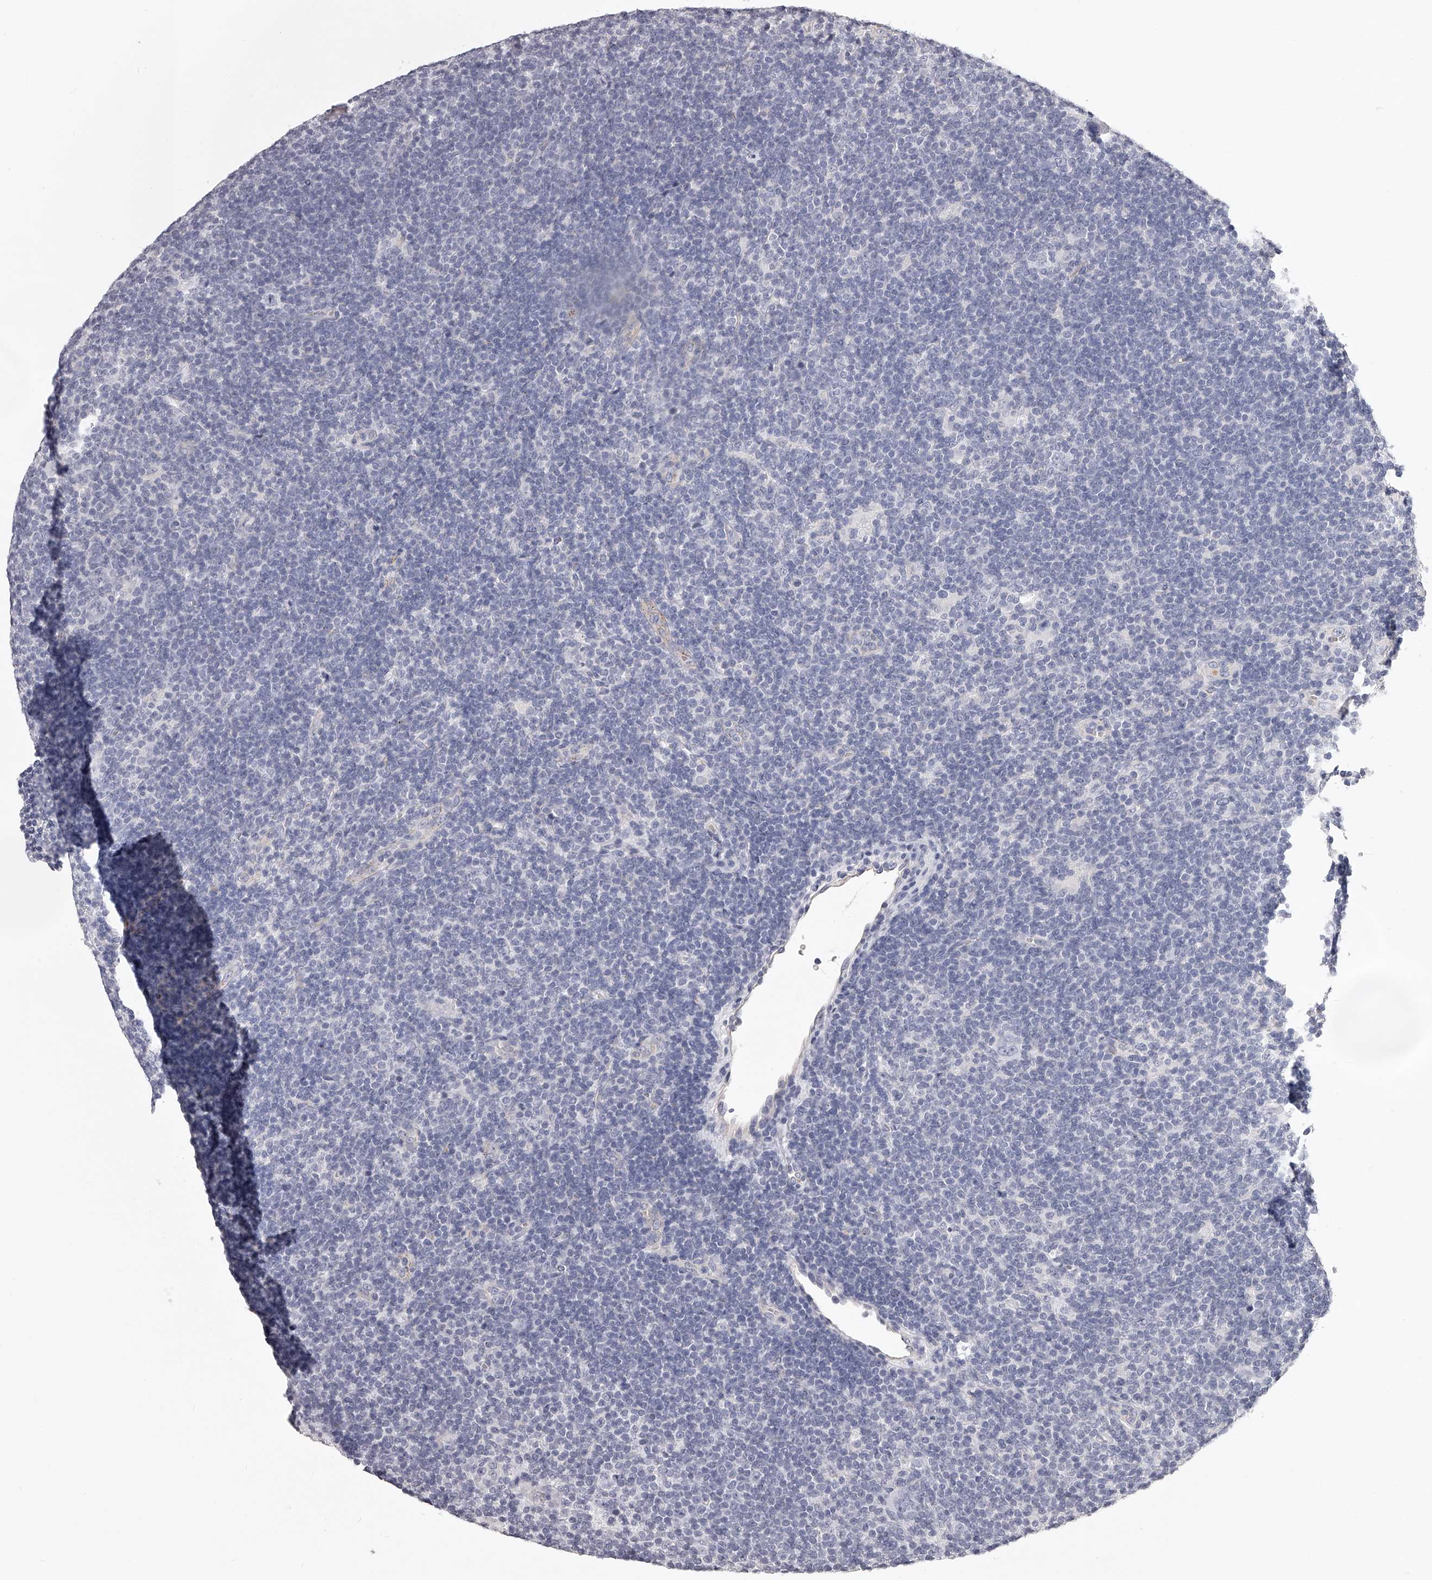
{"staining": {"intensity": "negative", "quantity": "none", "location": "none"}, "tissue": "lymphoma", "cell_type": "Tumor cells", "image_type": "cancer", "snomed": [{"axis": "morphology", "description": "Hodgkin's disease, NOS"}, {"axis": "topography", "description": "Lymph node"}], "caption": "IHC image of Hodgkin's disease stained for a protein (brown), which displays no staining in tumor cells.", "gene": "DMRT1", "patient": {"sex": "female", "age": 57}}